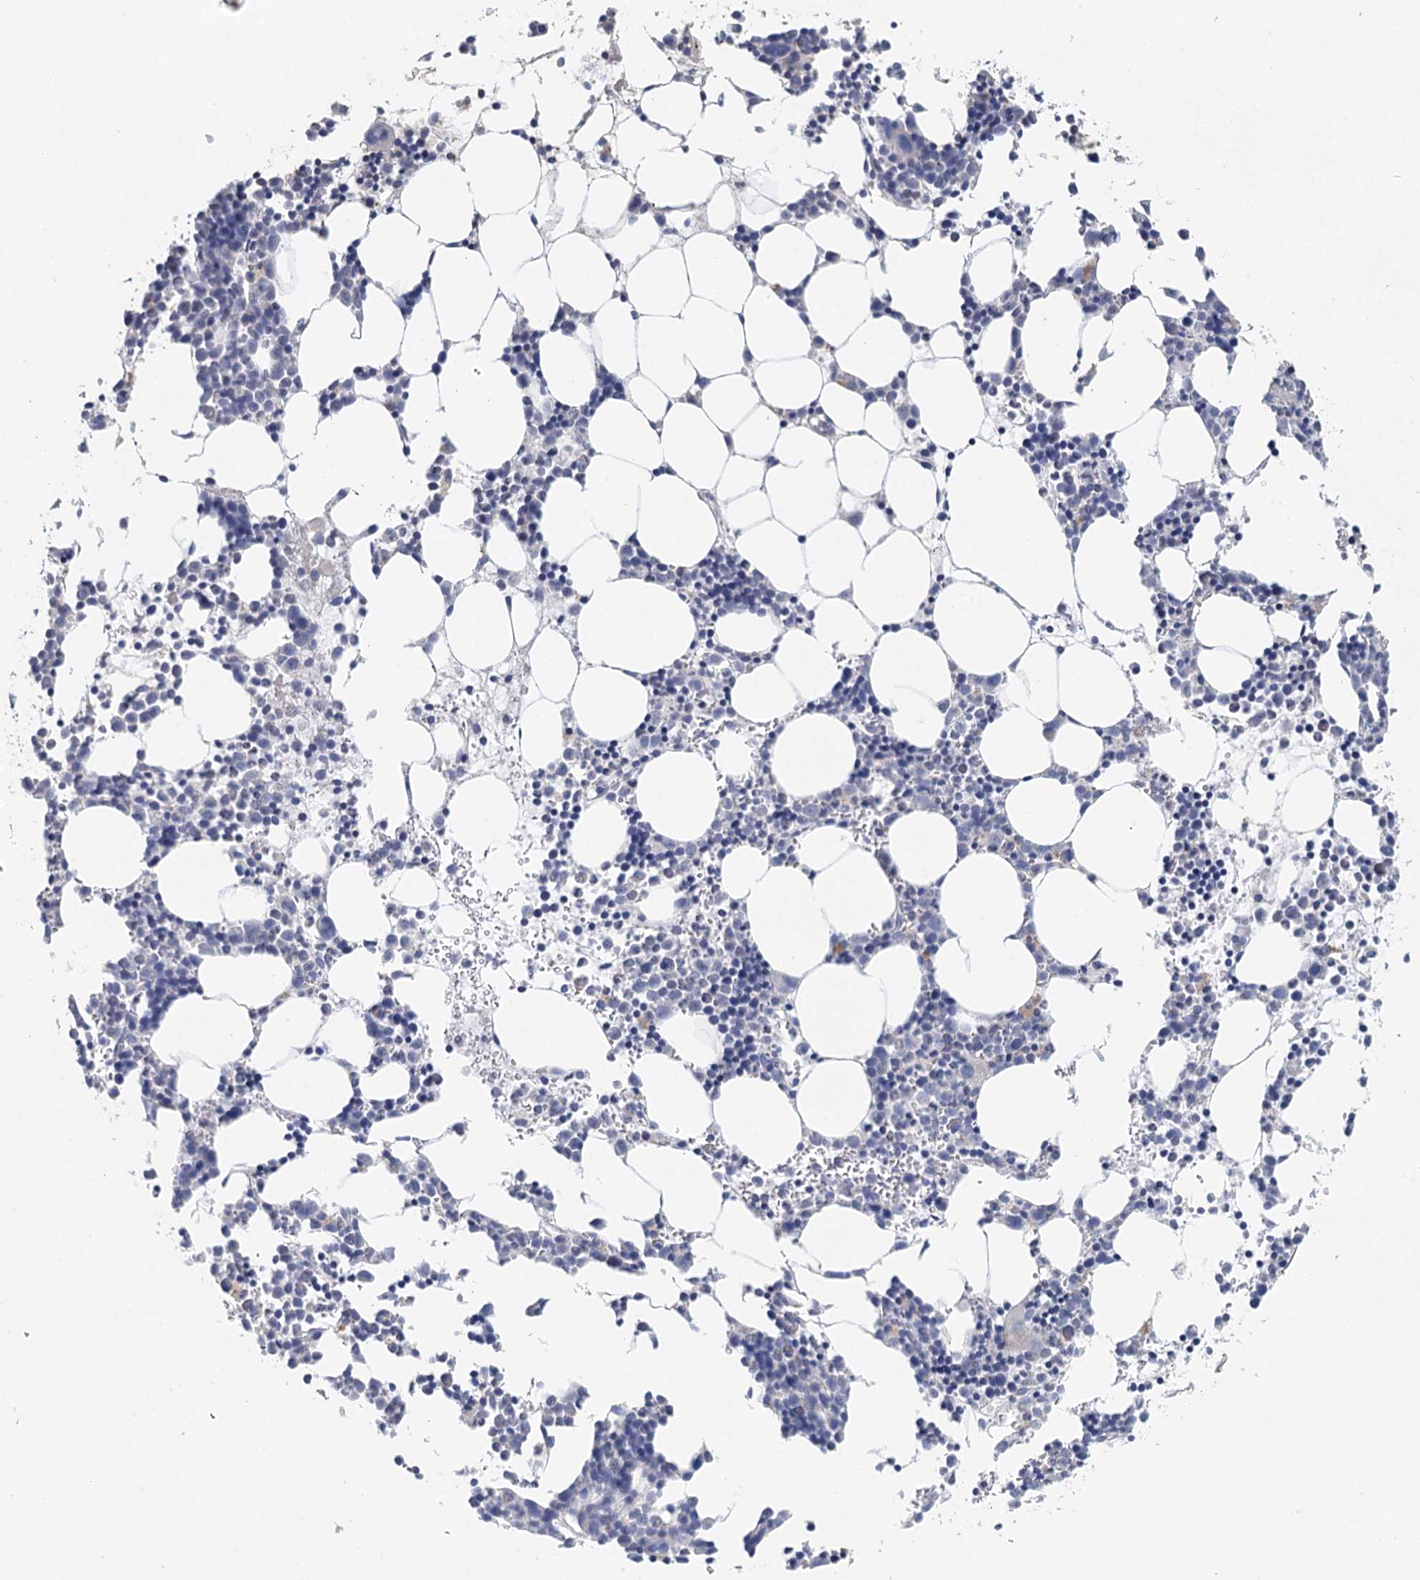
{"staining": {"intensity": "negative", "quantity": "none", "location": "none"}, "tissue": "bone marrow", "cell_type": "Hematopoietic cells", "image_type": "normal", "snomed": [{"axis": "morphology", "description": "Normal tissue, NOS"}, {"axis": "topography", "description": "Bone marrow"}], "caption": "High power microscopy photomicrograph of an immunohistochemistry histopathology image of benign bone marrow, revealing no significant staining in hematopoietic cells.", "gene": "MYL6B", "patient": {"sex": "female", "age": 89}}